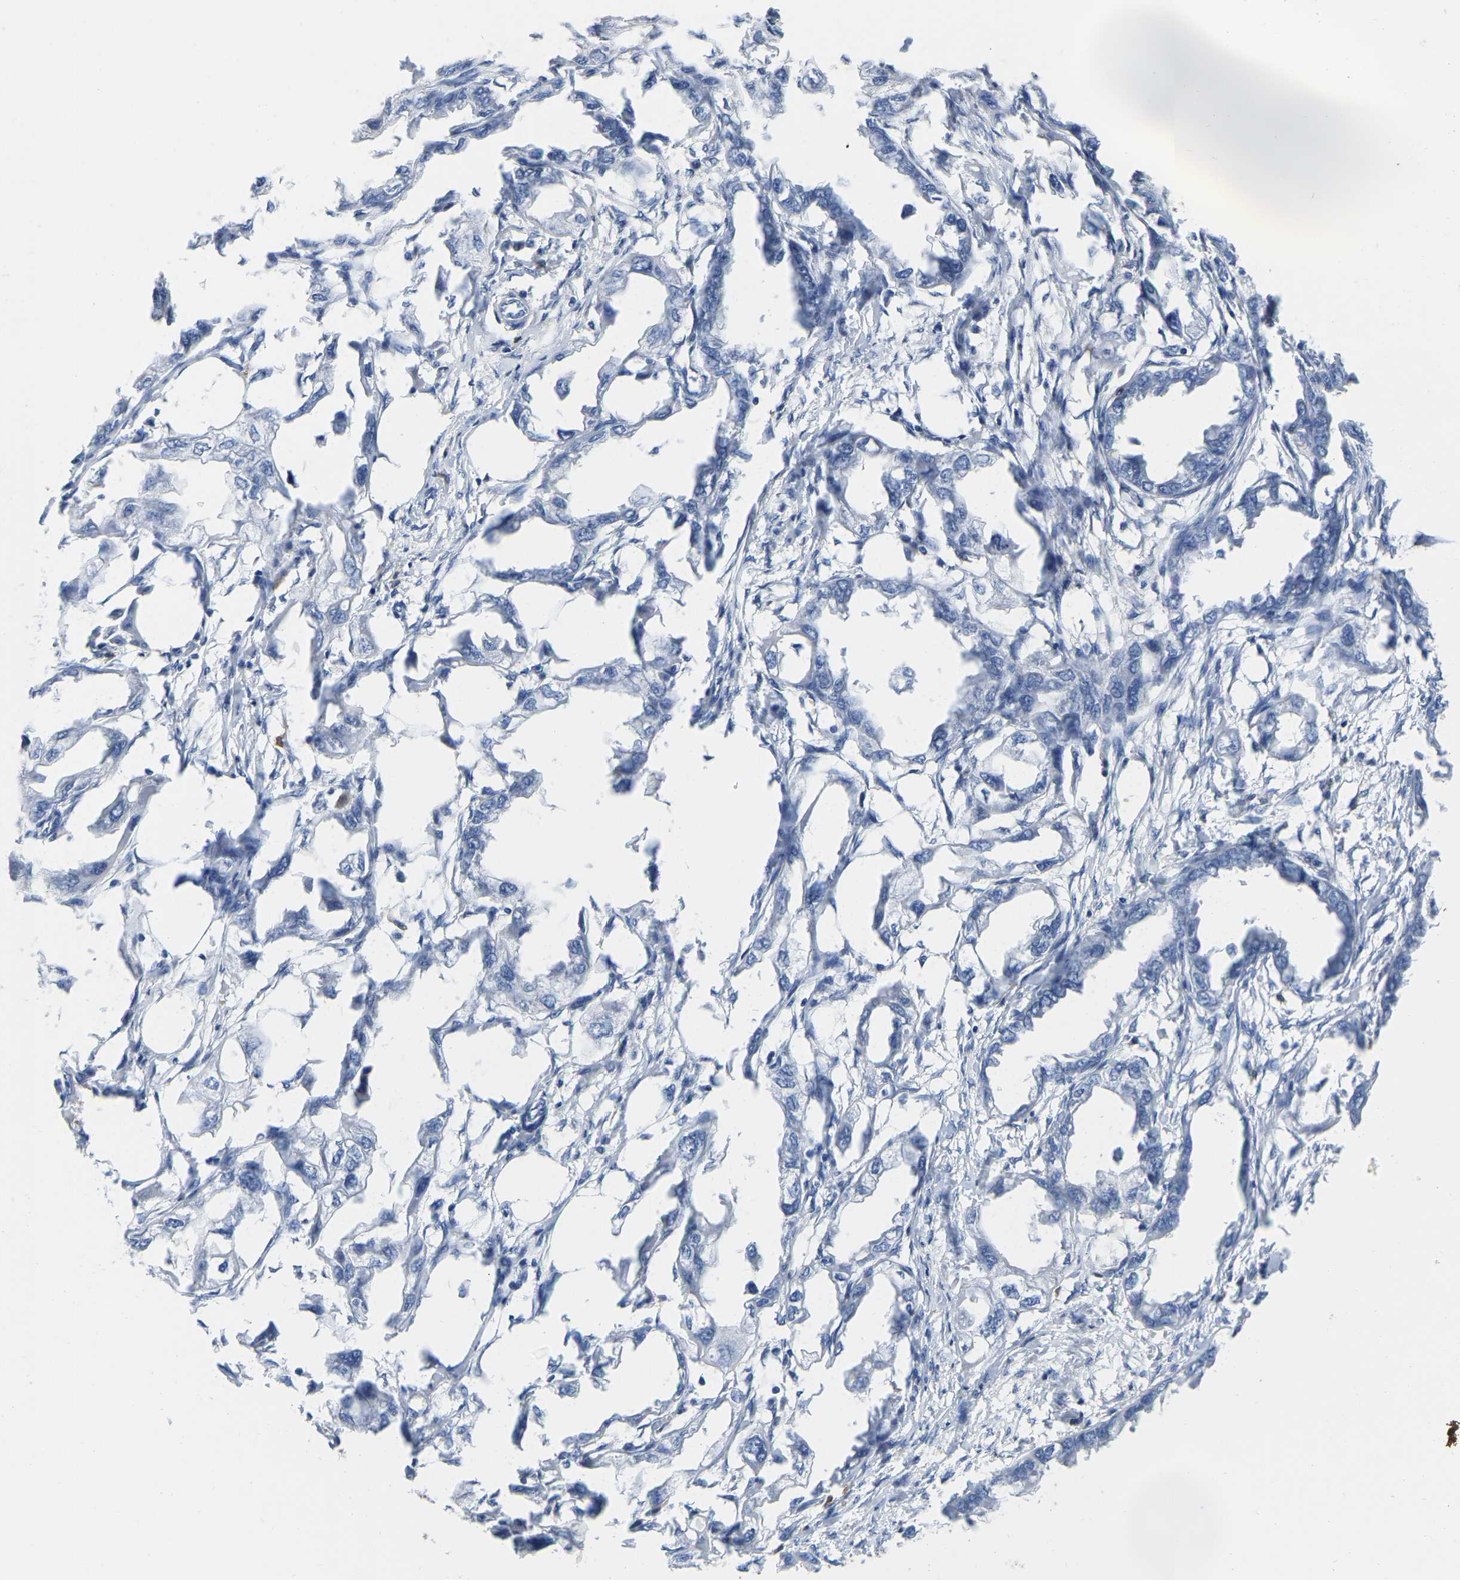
{"staining": {"intensity": "negative", "quantity": "none", "location": "none"}, "tissue": "endometrial cancer", "cell_type": "Tumor cells", "image_type": "cancer", "snomed": [{"axis": "morphology", "description": "Adenocarcinoma, NOS"}, {"axis": "topography", "description": "Endometrium"}], "caption": "Endometrial adenocarcinoma stained for a protein using immunohistochemistry exhibits no positivity tumor cells.", "gene": "ULBP2", "patient": {"sex": "female", "age": 67}}